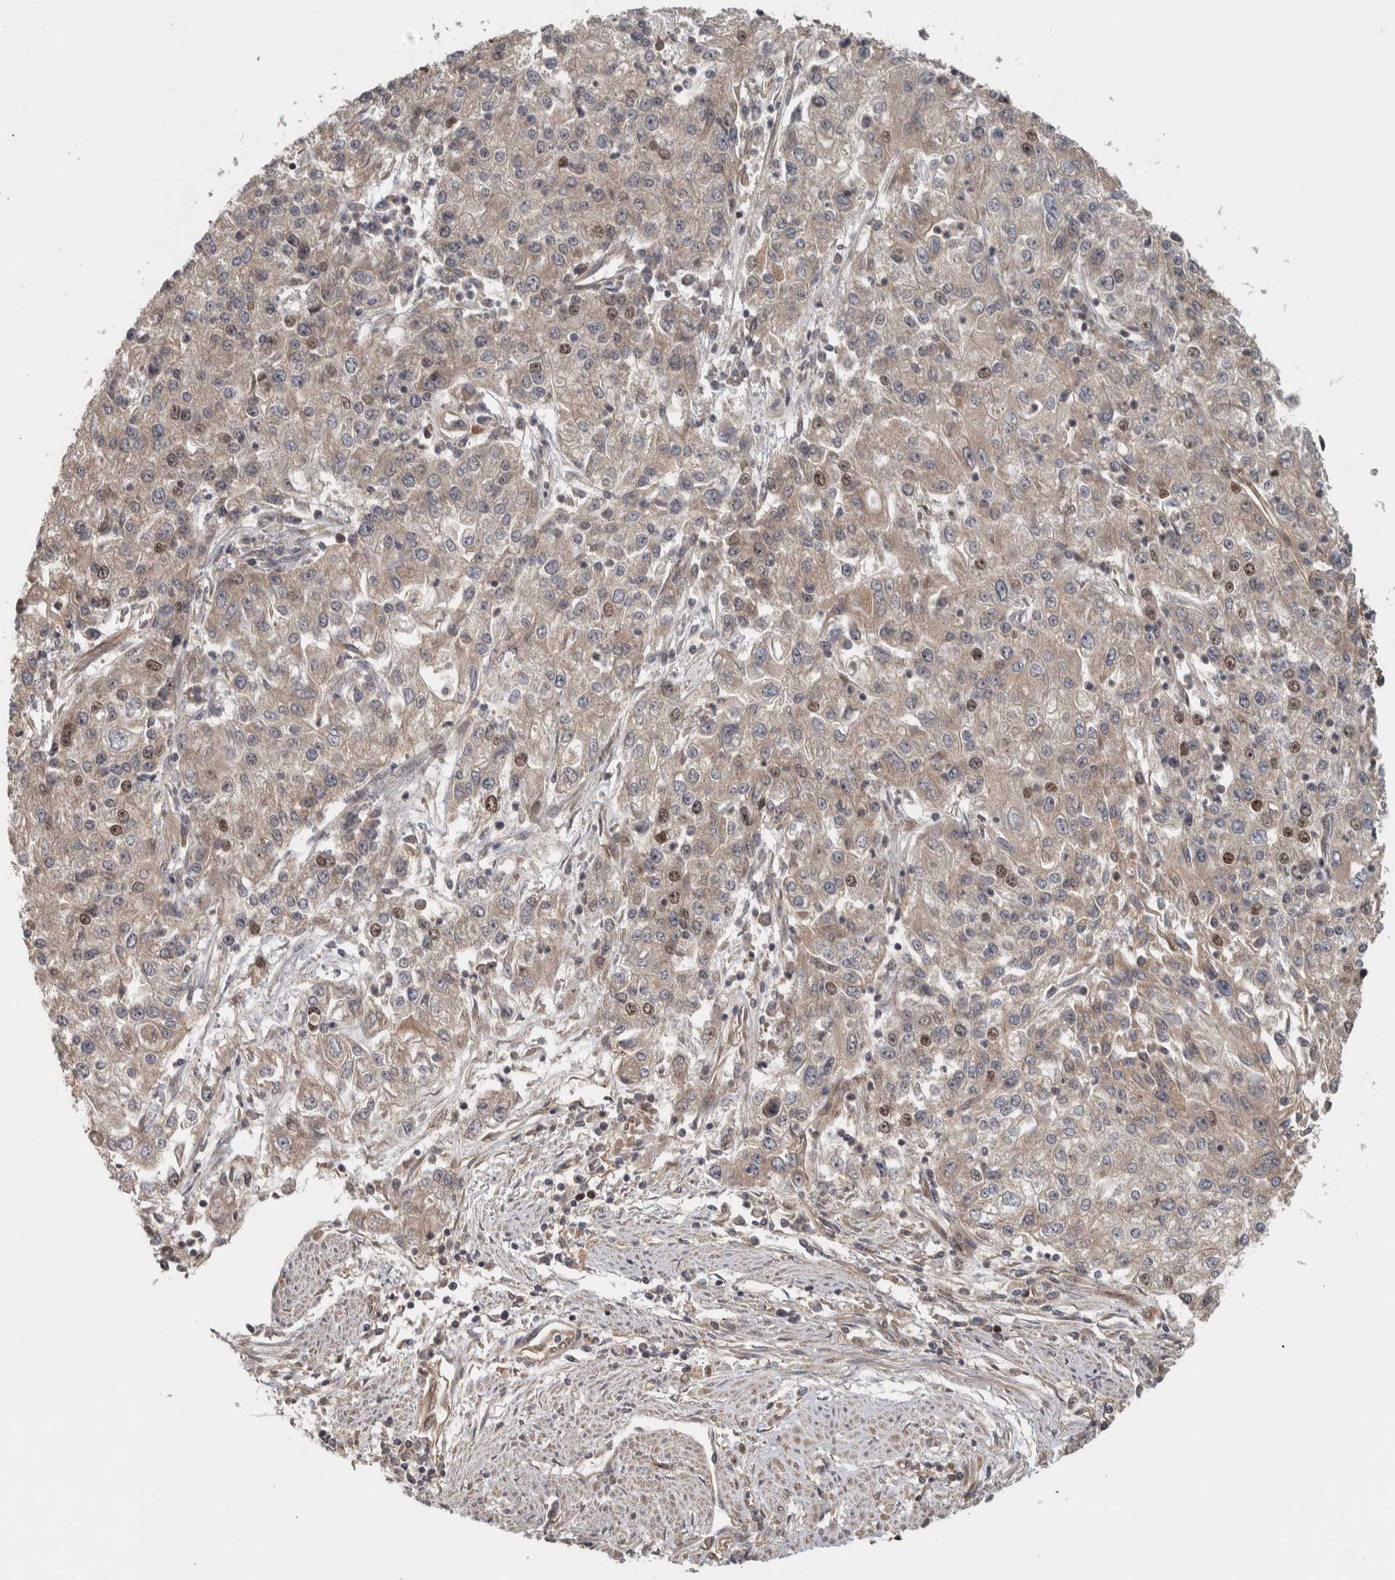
{"staining": {"intensity": "weak", "quantity": "<25%", "location": "cytoplasmic/membranous,nuclear"}, "tissue": "endometrial cancer", "cell_type": "Tumor cells", "image_type": "cancer", "snomed": [{"axis": "morphology", "description": "Adenocarcinoma, NOS"}, {"axis": "topography", "description": "Endometrium"}], "caption": "DAB (3,3'-diaminobenzidine) immunohistochemical staining of endometrial cancer (adenocarcinoma) reveals no significant positivity in tumor cells.", "gene": "RPS6KA4", "patient": {"sex": "female", "age": 49}}